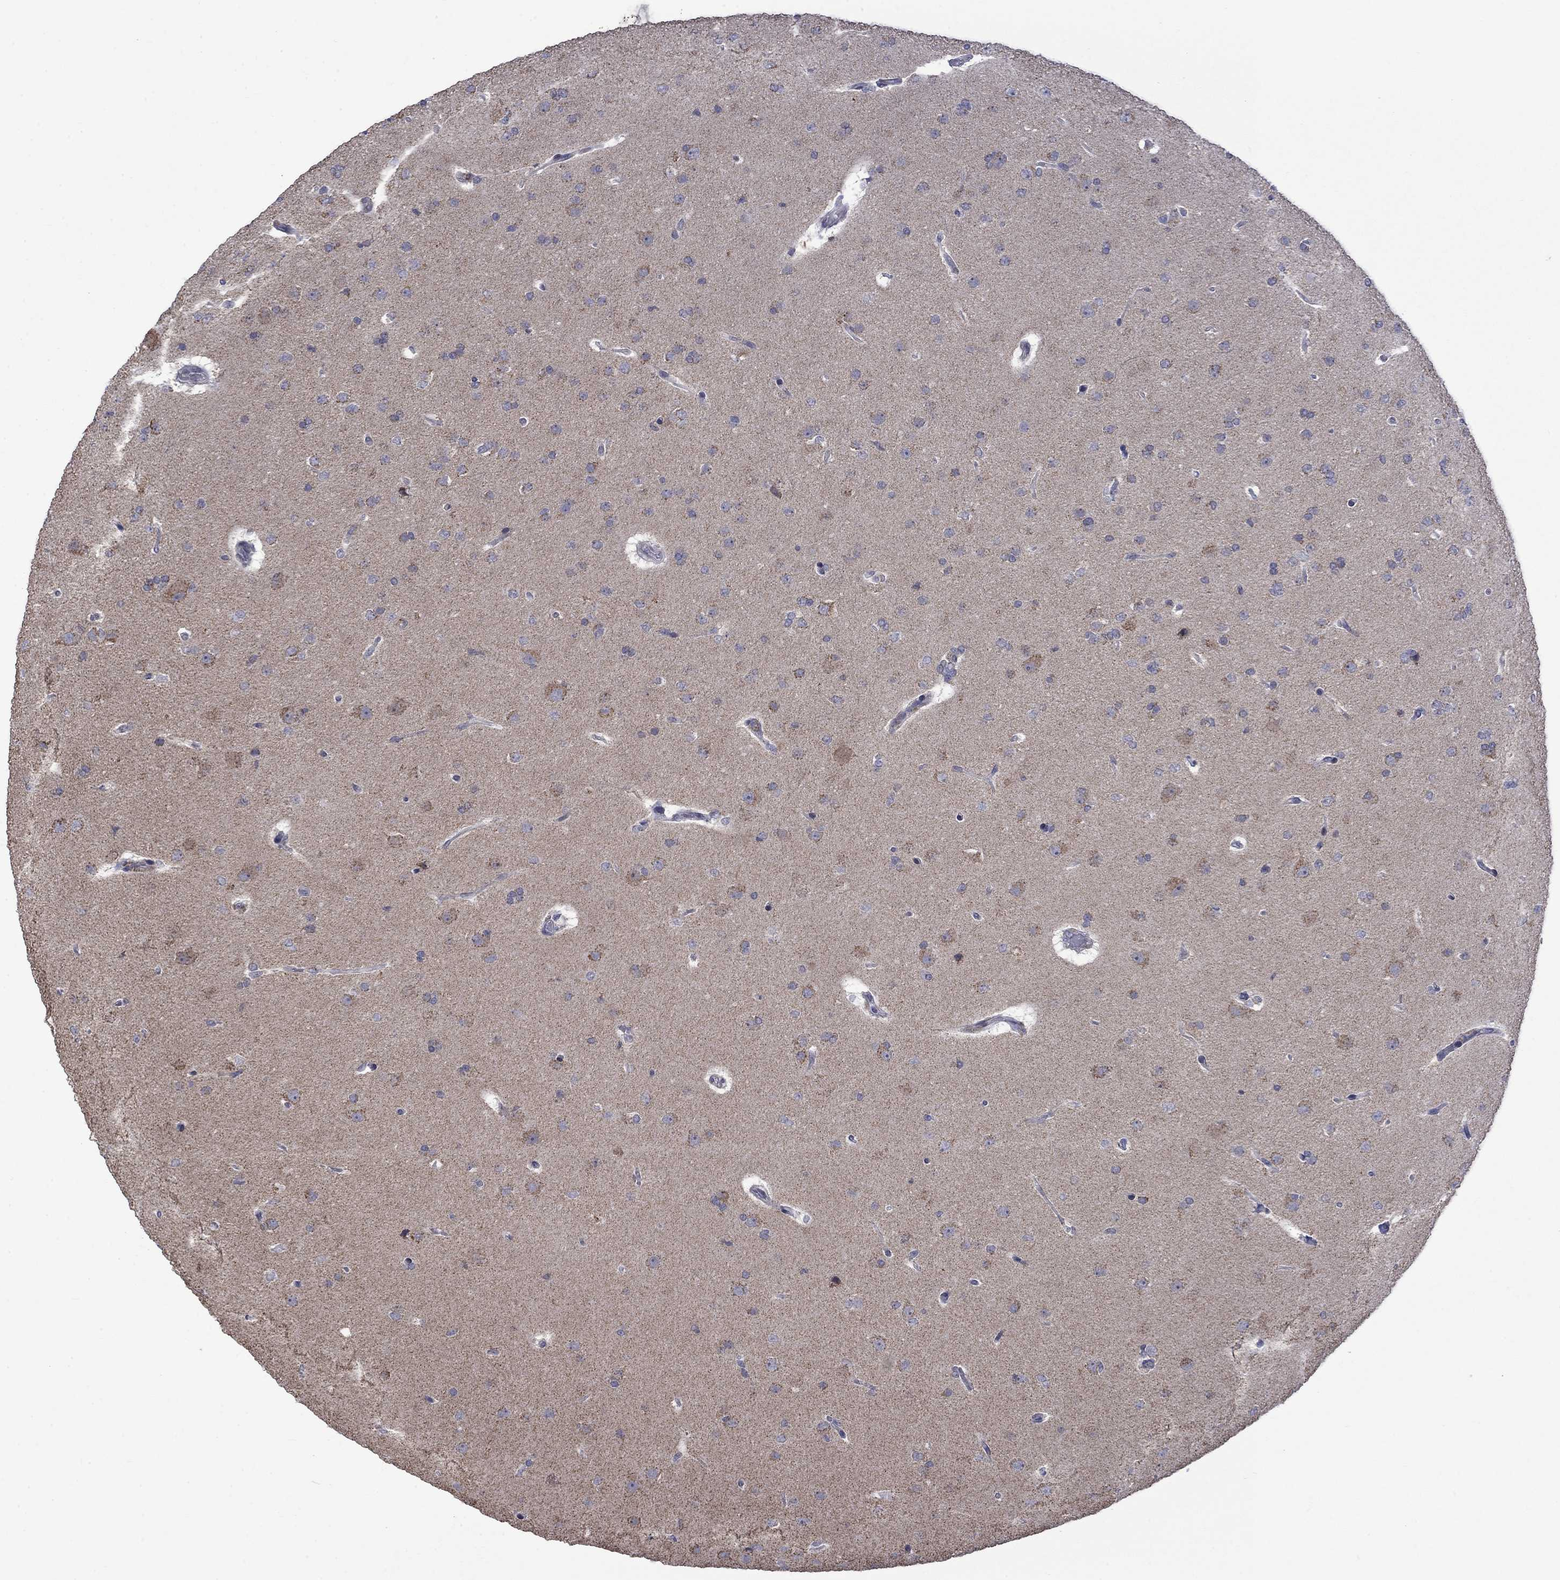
{"staining": {"intensity": "negative", "quantity": "none", "location": "none"}, "tissue": "glioma", "cell_type": "Tumor cells", "image_type": "cancer", "snomed": [{"axis": "morphology", "description": "Glioma, malignant, NOS"}, {"axis": "topography", "description": "Cerebral cortex"}], "caption": "DAB (3,3'-diaminobenzidine) immunohistochemical staining of malignant glioma shows no significant positivity in tumor cells.", "gene": "KCNJ16", "patient": {"sex": "male", "age": 58}}